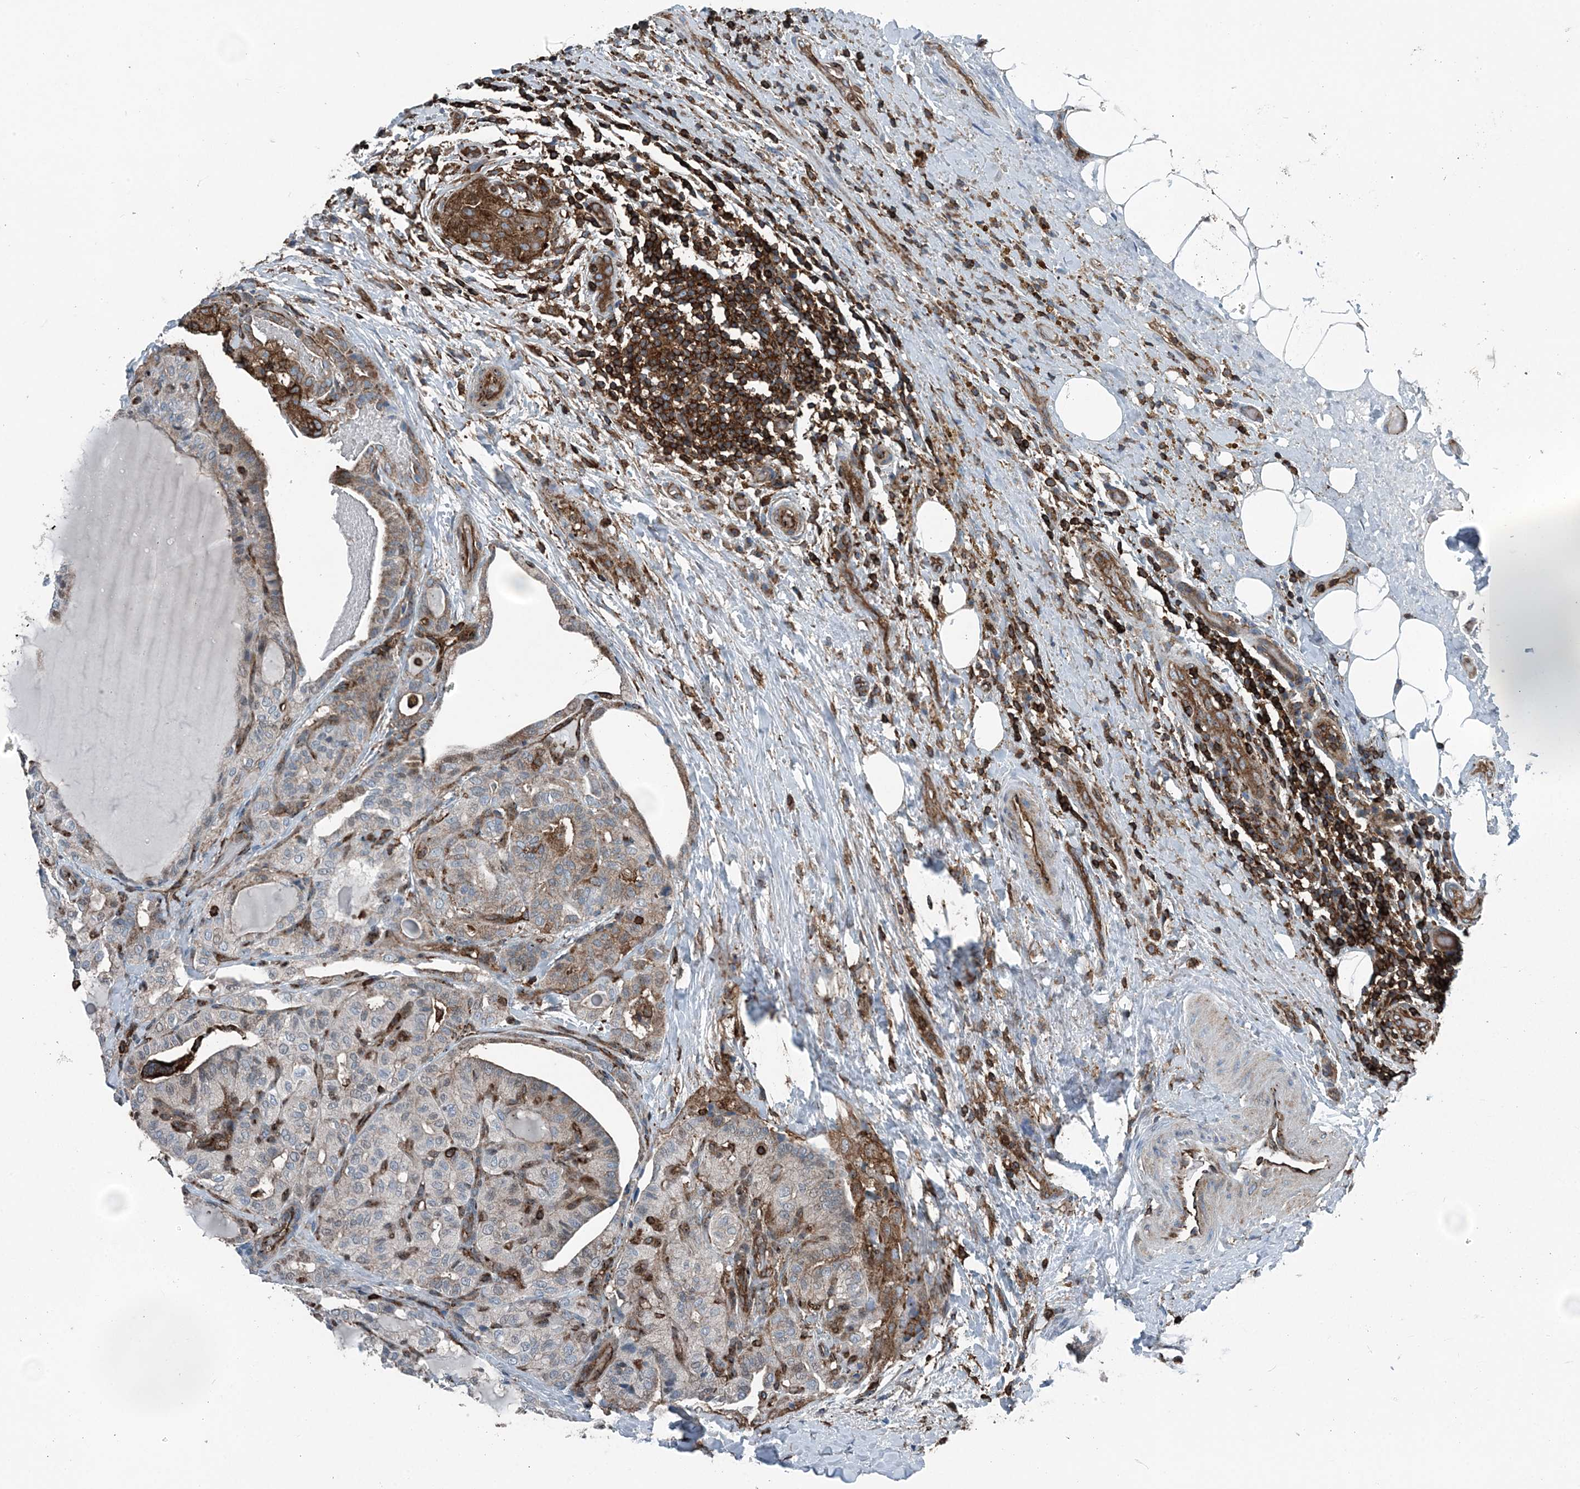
{"staining": {"intensity": "negative", "quantity": "none", "location": "none"}, "tissue": "thyroid cancer", "cell_type": "Tumor cells", "image_type": "cancer", "snomed": [{"axis": "morphology", "description": "Papillary adenocarcinoma, NOS"}, {"axis": "topography", "description": "Thyroid gland"}], "caption": "Immunohistochemistry histopathology image of thyroid papillary adenocarcinoma stained for a protein (brown), which exhibits no staining in tumor cells.", "gene": "CFL1", "patient": {"sex": "male", "age": 77}}